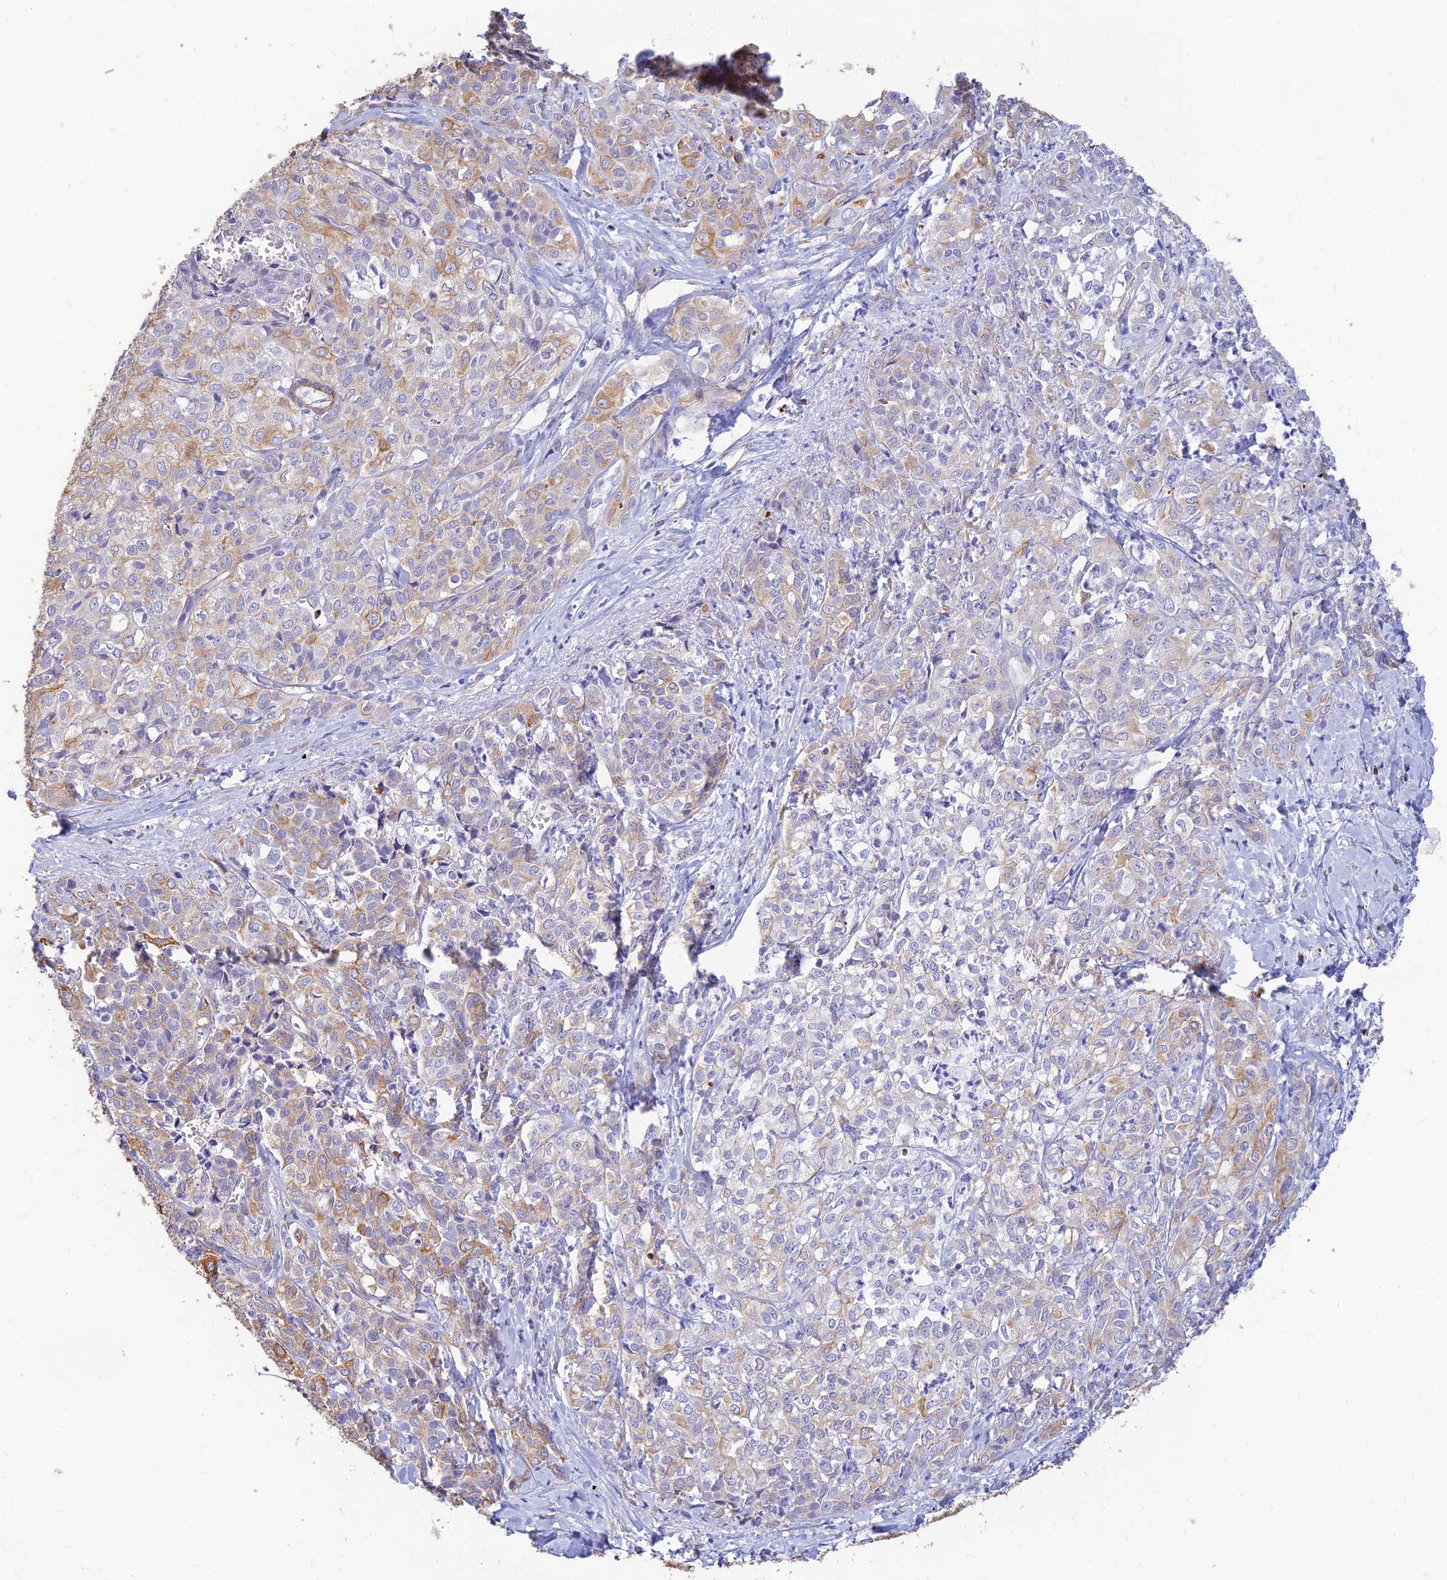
{"staining": {"intensity": "moderate", "quantity": "<25%", "location": "cytoplasmic/membranous"}, "tissue": "liver cancer", "cell_type": "Tumor cells", "image_type": "cancer", "snomed": [{"axis": "morphology", "description": "Cholangiocarcinoma"}, {"axis": "topography", "description": "Liver"}], "caption": "A brown stain shows moderate cytoplasmic/membranous expression of a protein in human liver cancer tumor cells. (Brightfield microscopy of DAB IHC at high magnification).", "gene": "ALDH1L2", "patient": {"sex": "female", "age": 77}}